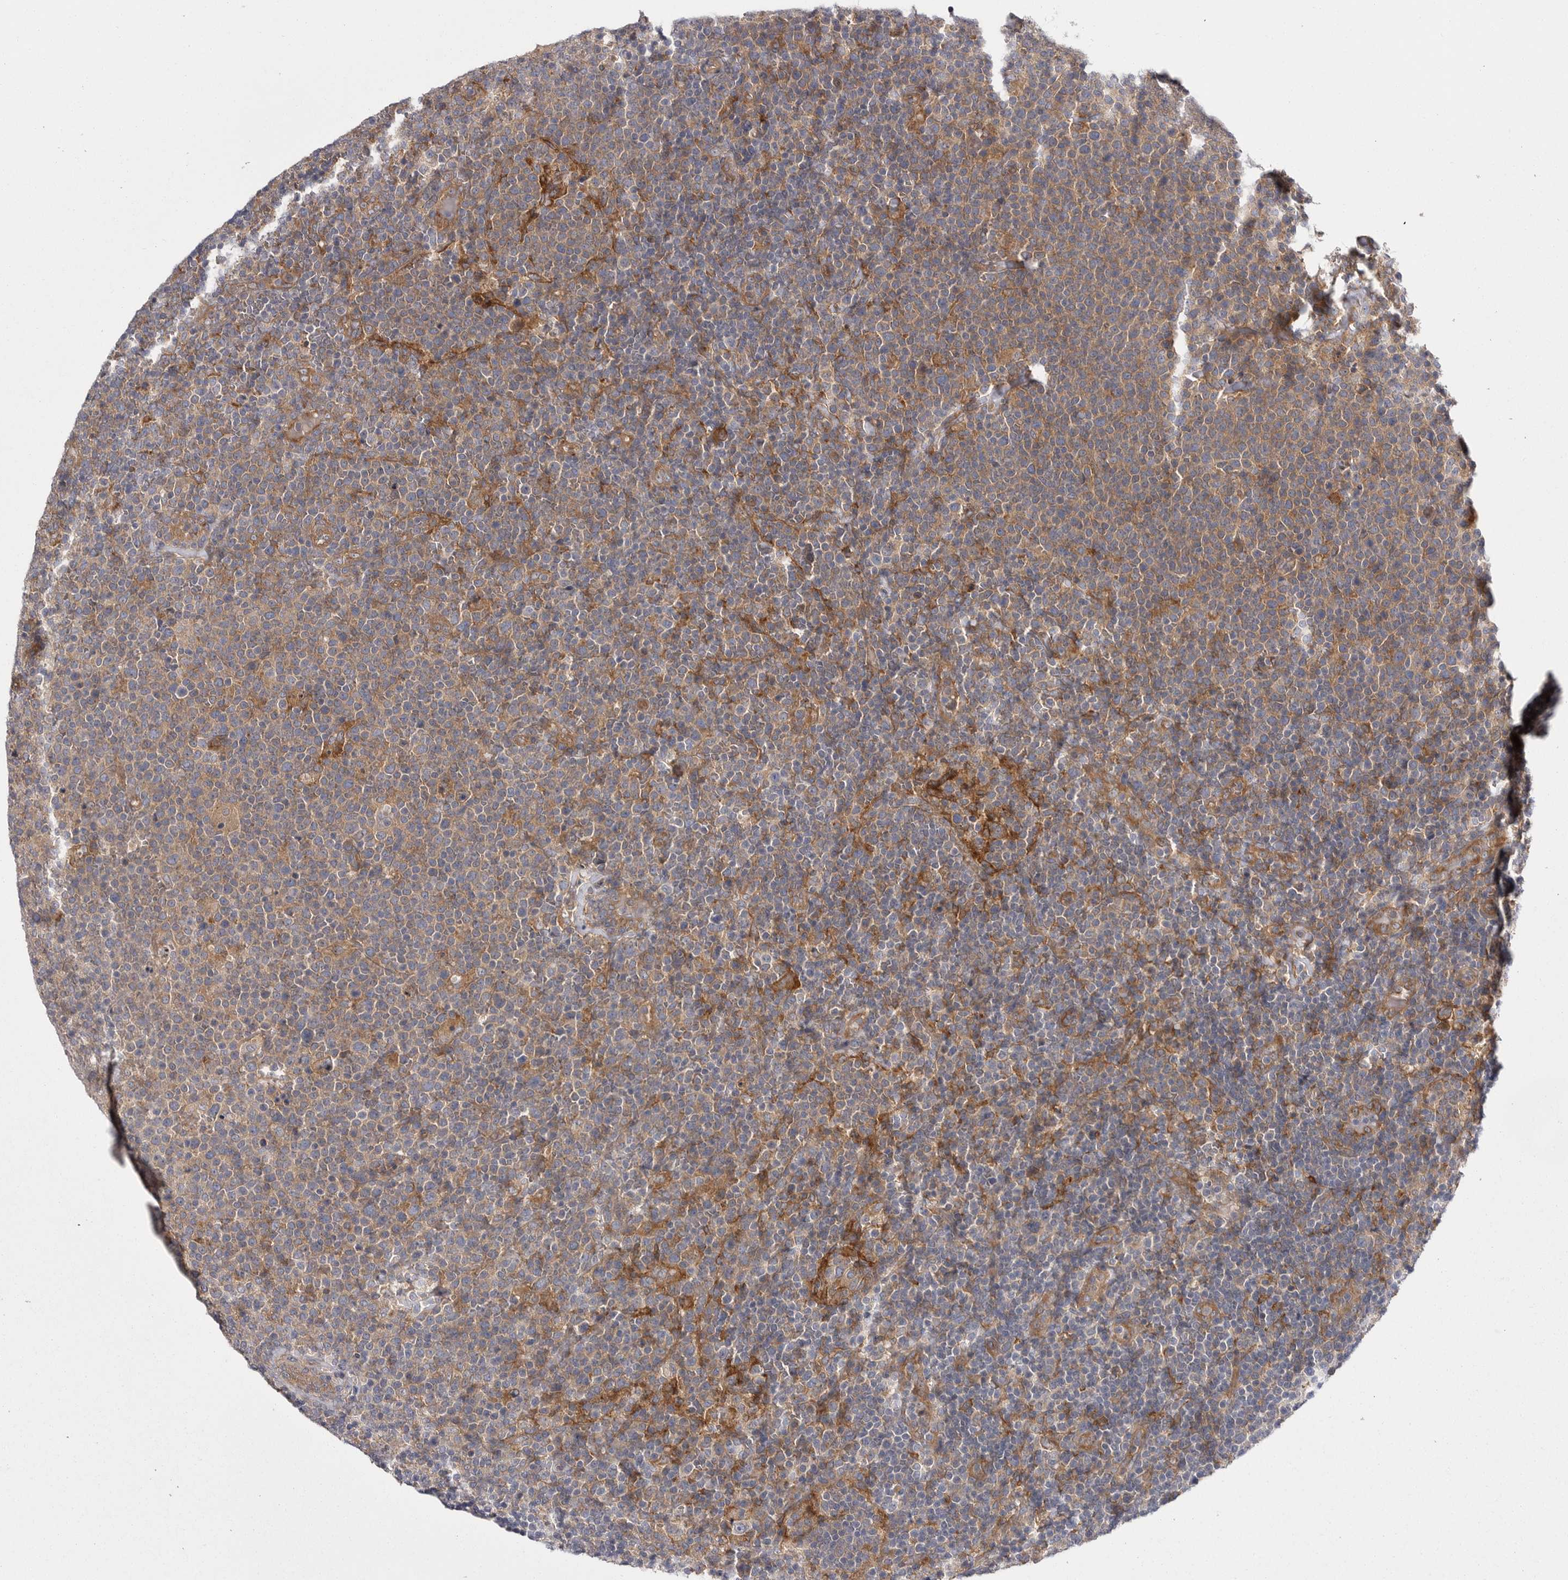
{"staining": {"intensity": "moderate", "quantity": "25%-75%", "location": "cytoplasmic/membranous"}, "tissue": "lymphoma", "cell_type": "Tumor cells", "image_type": "cancer", "snomed": [{"axis": "morphology", "description": "Malignant lymphoma, non-Hodgkin's type, High grade"}, {"axis": "topography", "description": "Lymph node"}], "caption": "A high-resolution image shows IHC staining of malignant lymphoma, non-Hodgkin's type (high-grade), which demonstrates moderate cytoplasmic/membranous positivity in about 25%-75% of tumor cells. (IHC, brightfield microscopy, high magnification).", "gene": "OSBPL9", "patient": {"sex": "male", "age": 61}}